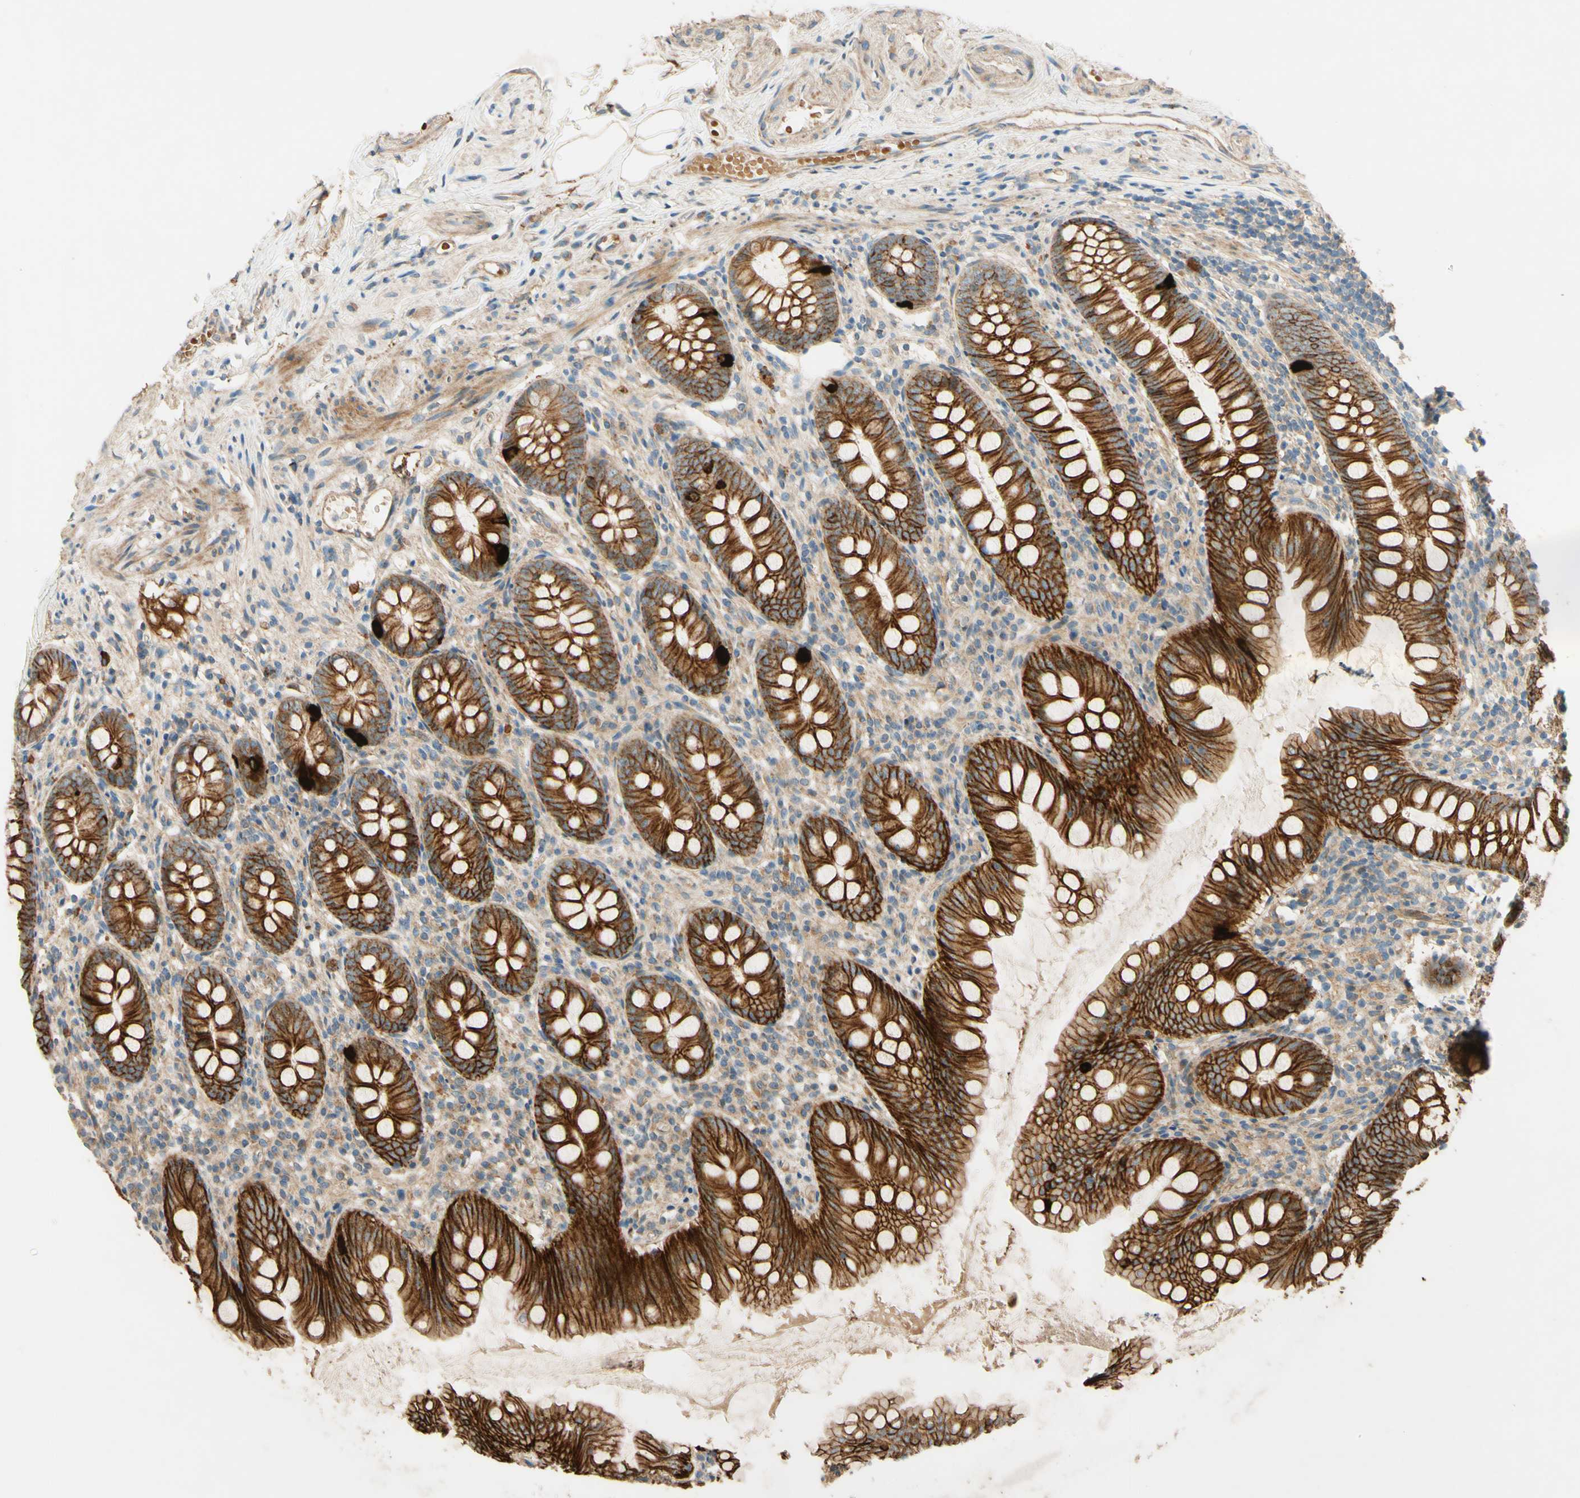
{"staining": {"intensity": "strong", "quantity": ">75%", "location": "cytoplasmic/membranous"}, "tissue": "appendix", "cell_type": "Glandular cells", "image_type": "normal", "snomed": [{"axis": "morphology", "description": "Normal tissue, NOS"}, {"axis": "topography", "description": "Appendix"}], "caption": "Protein expression by IHC reveals strong cytoplasmic/membranous expression in approximately >75% of glandular cells in normal appendix.", "gene": "ADAM17", "patient": {"sex": "female", "age": 77}}